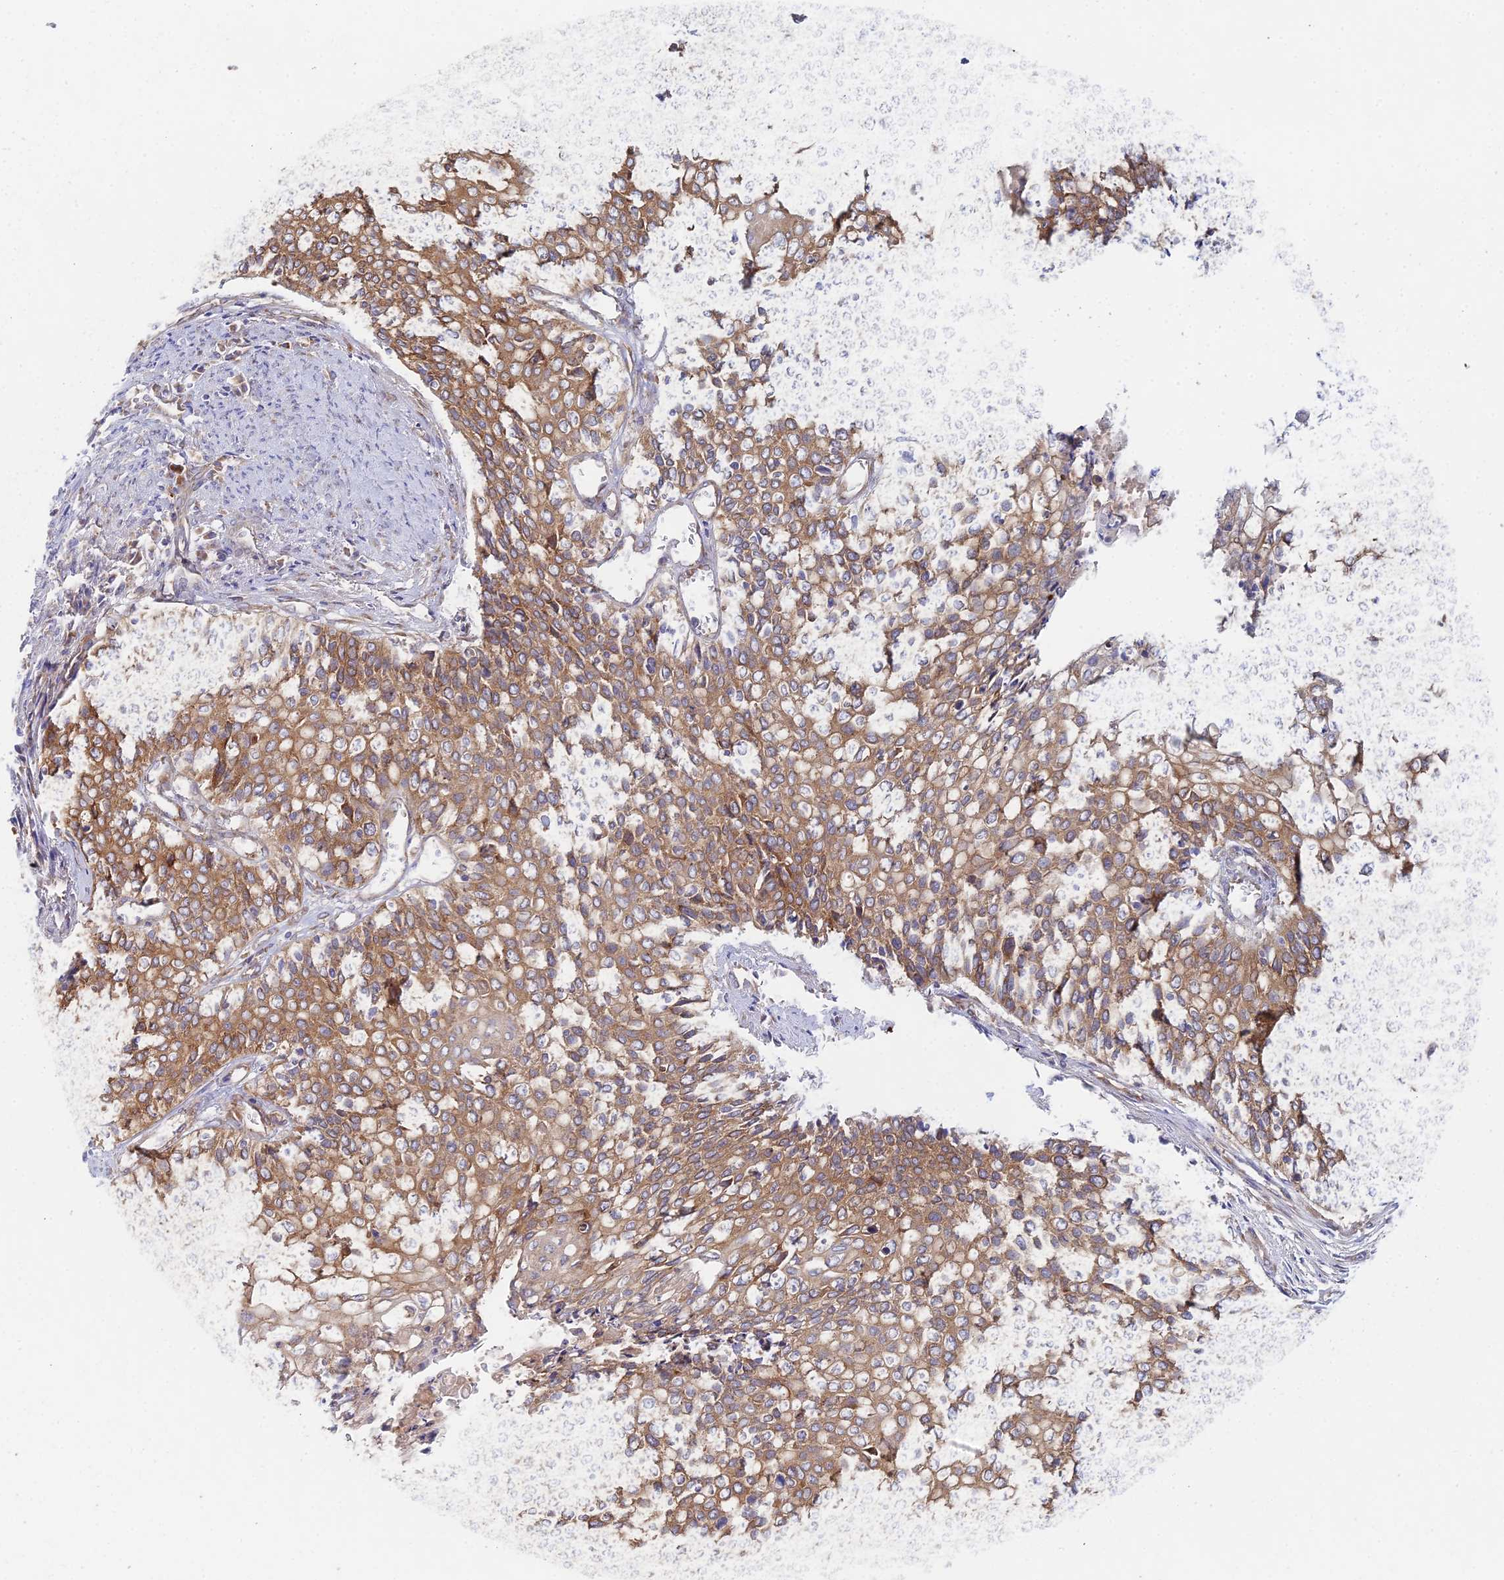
{"staining": {"intensity": "moderate", "quantity": ">75%", "location": "cytoplasmic/membranous"}, "tissue": "cervical cancer", "cell_type": "Tumor cells", "image_type": "cancer", "snomed": [{"axis": "morphology", "description": "Squamous cell carcinoma, NOS"}, {"axis": "topography", "description": "Cervix"}], "caption": "DAB (3,3'-diaminobenzidine) immunohistochemical staining of human cervical squamous cell carcinoma shows moderate cytoplasmic/membranous protein positivity in about >75% of tumor cells.", "gene": "ELOF1", "patient": {"sex": "female", "age": 39}}